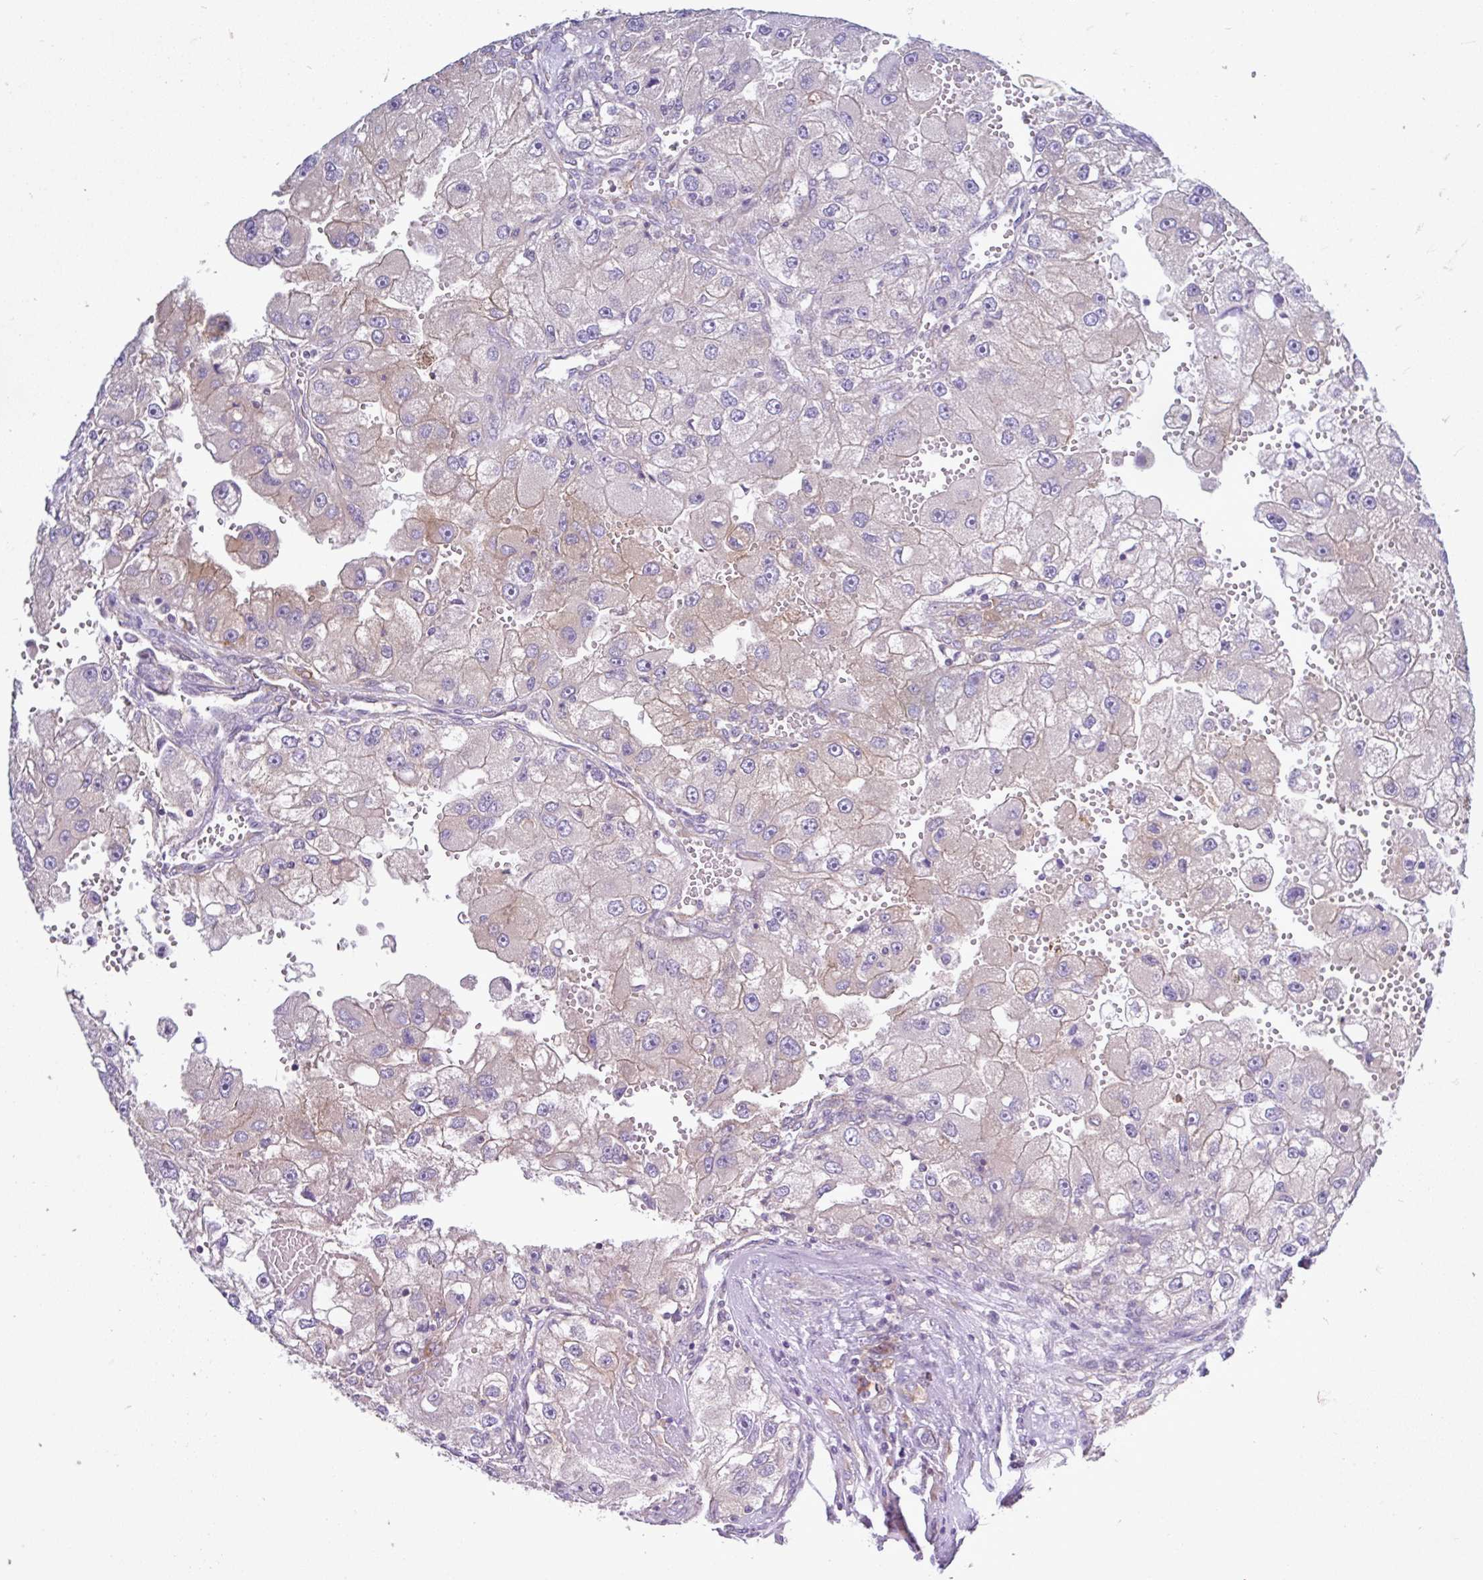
{"staining": {"intensity": "weak", "quantity": "<25%", "location": "cytoplasmic/membranous"}, "tissue": "renal cancer", "cell_type": "Tumor cells", "image_type": "cancer", "snomed": [{"axis": "morphology", "description": "Adenocarcinoma, NOS"}, {"axis": "topography", "description": "Kidney"}], "caption": "Human renal adenocarcinoma stained for a protein using immunohistochemistry displays no staining in tumor cells.", "gene": "LARS1", "patient": {"sex": "male", "age": 63}}